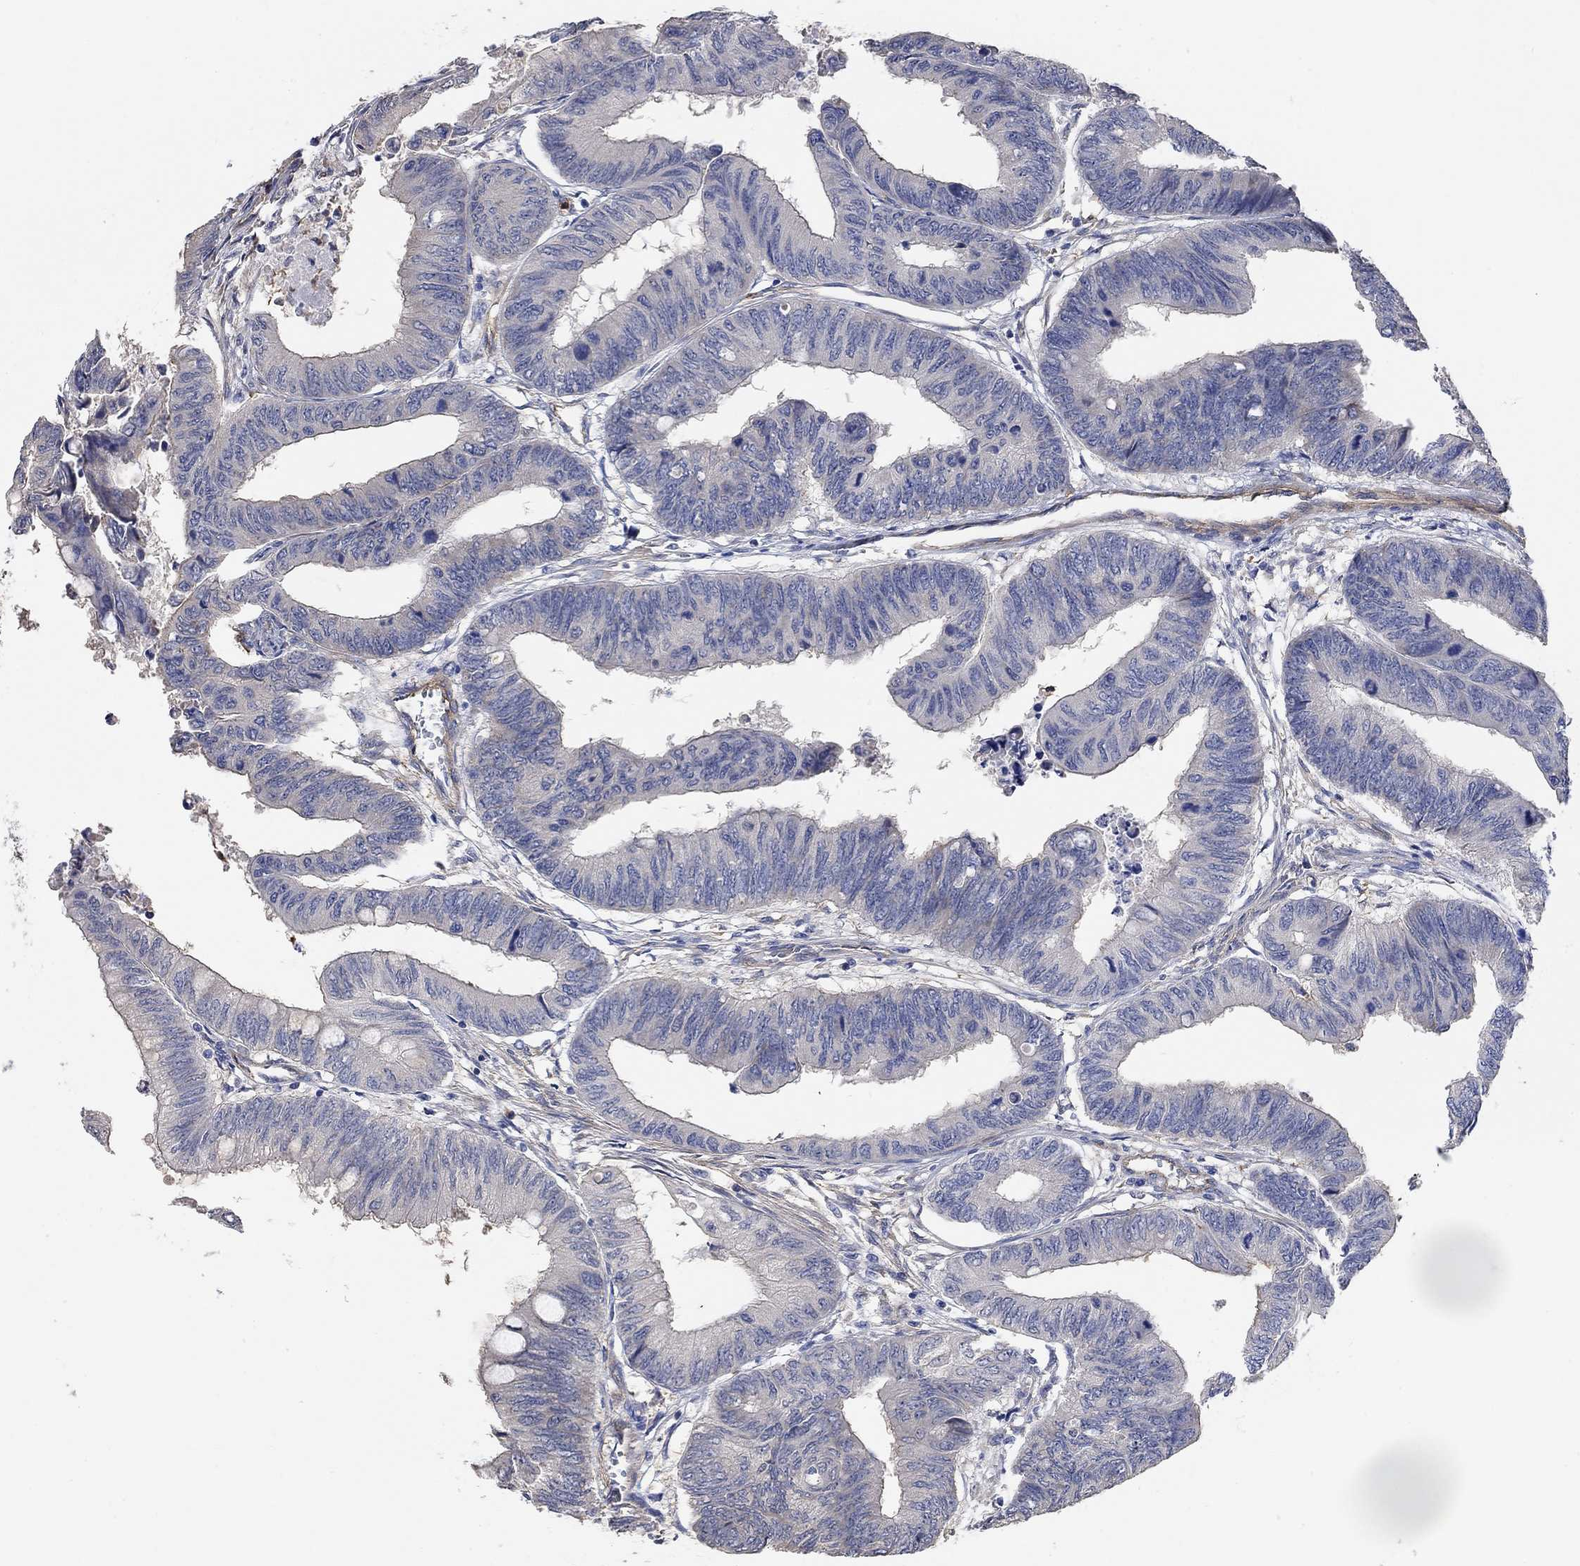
{"staining": {"intensity": "negative", "quantity": "none", "location": "none"}, "tissue": "colorectal cancer", "cell_type": "Tumor cells", "image_type": "cancer", "snomed": [{"axis": "morphology", "description": "Normal tissue, NOS"}, {"axis": "morphology", "description": "Adenocarcinoma, NOS"}, {"axis": "topography", "description": "Rectum"}, {"axis": "topography", "description": "Peripheral nerve tissue"}], "caption": "There is no significant expression in tumor cells of colorectal adenocarcinoma.", "gene": "SYT16", "patient": {"sex": "male", "age": 92}}